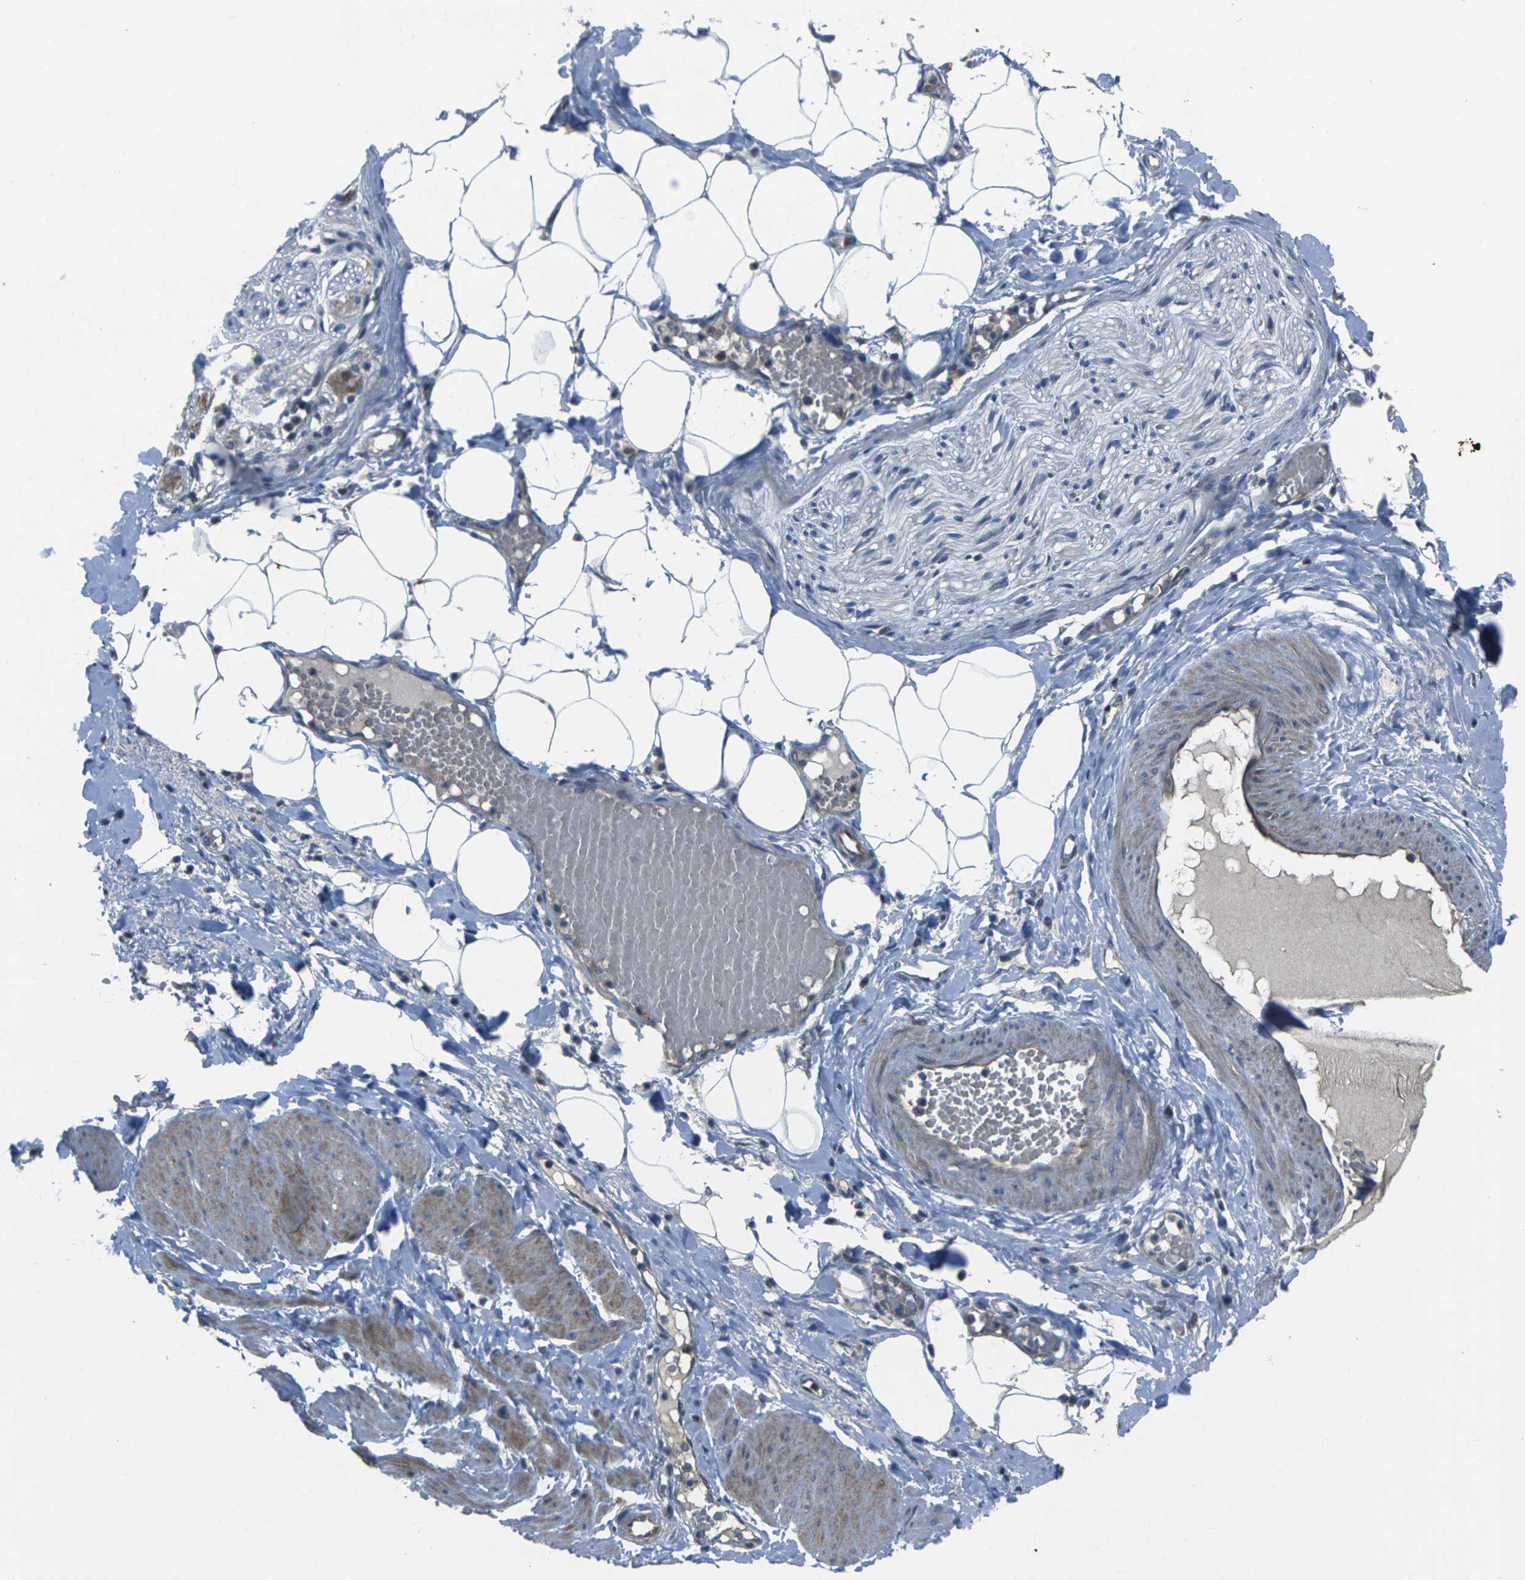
{"staining": {"intensity": "negative", "quantity": "none", "location": "none"}, "tissue": "adipose tissue", "cell_type": "Adipocytes", "image_type": "normal", "snomed": [{"axis": "morphology", "description": "Normal tissue, NOS"}, {"axis": "topography", "description": "Soft tissue"}, {"axis": "topography", "description": "Vascular tissue"}], "caption": "IHC of benign human adipose tissue demonstrates no positivity in adipocytes.", "gene": "EDNRA", "patient": {"sex": "female", "age": 35}}